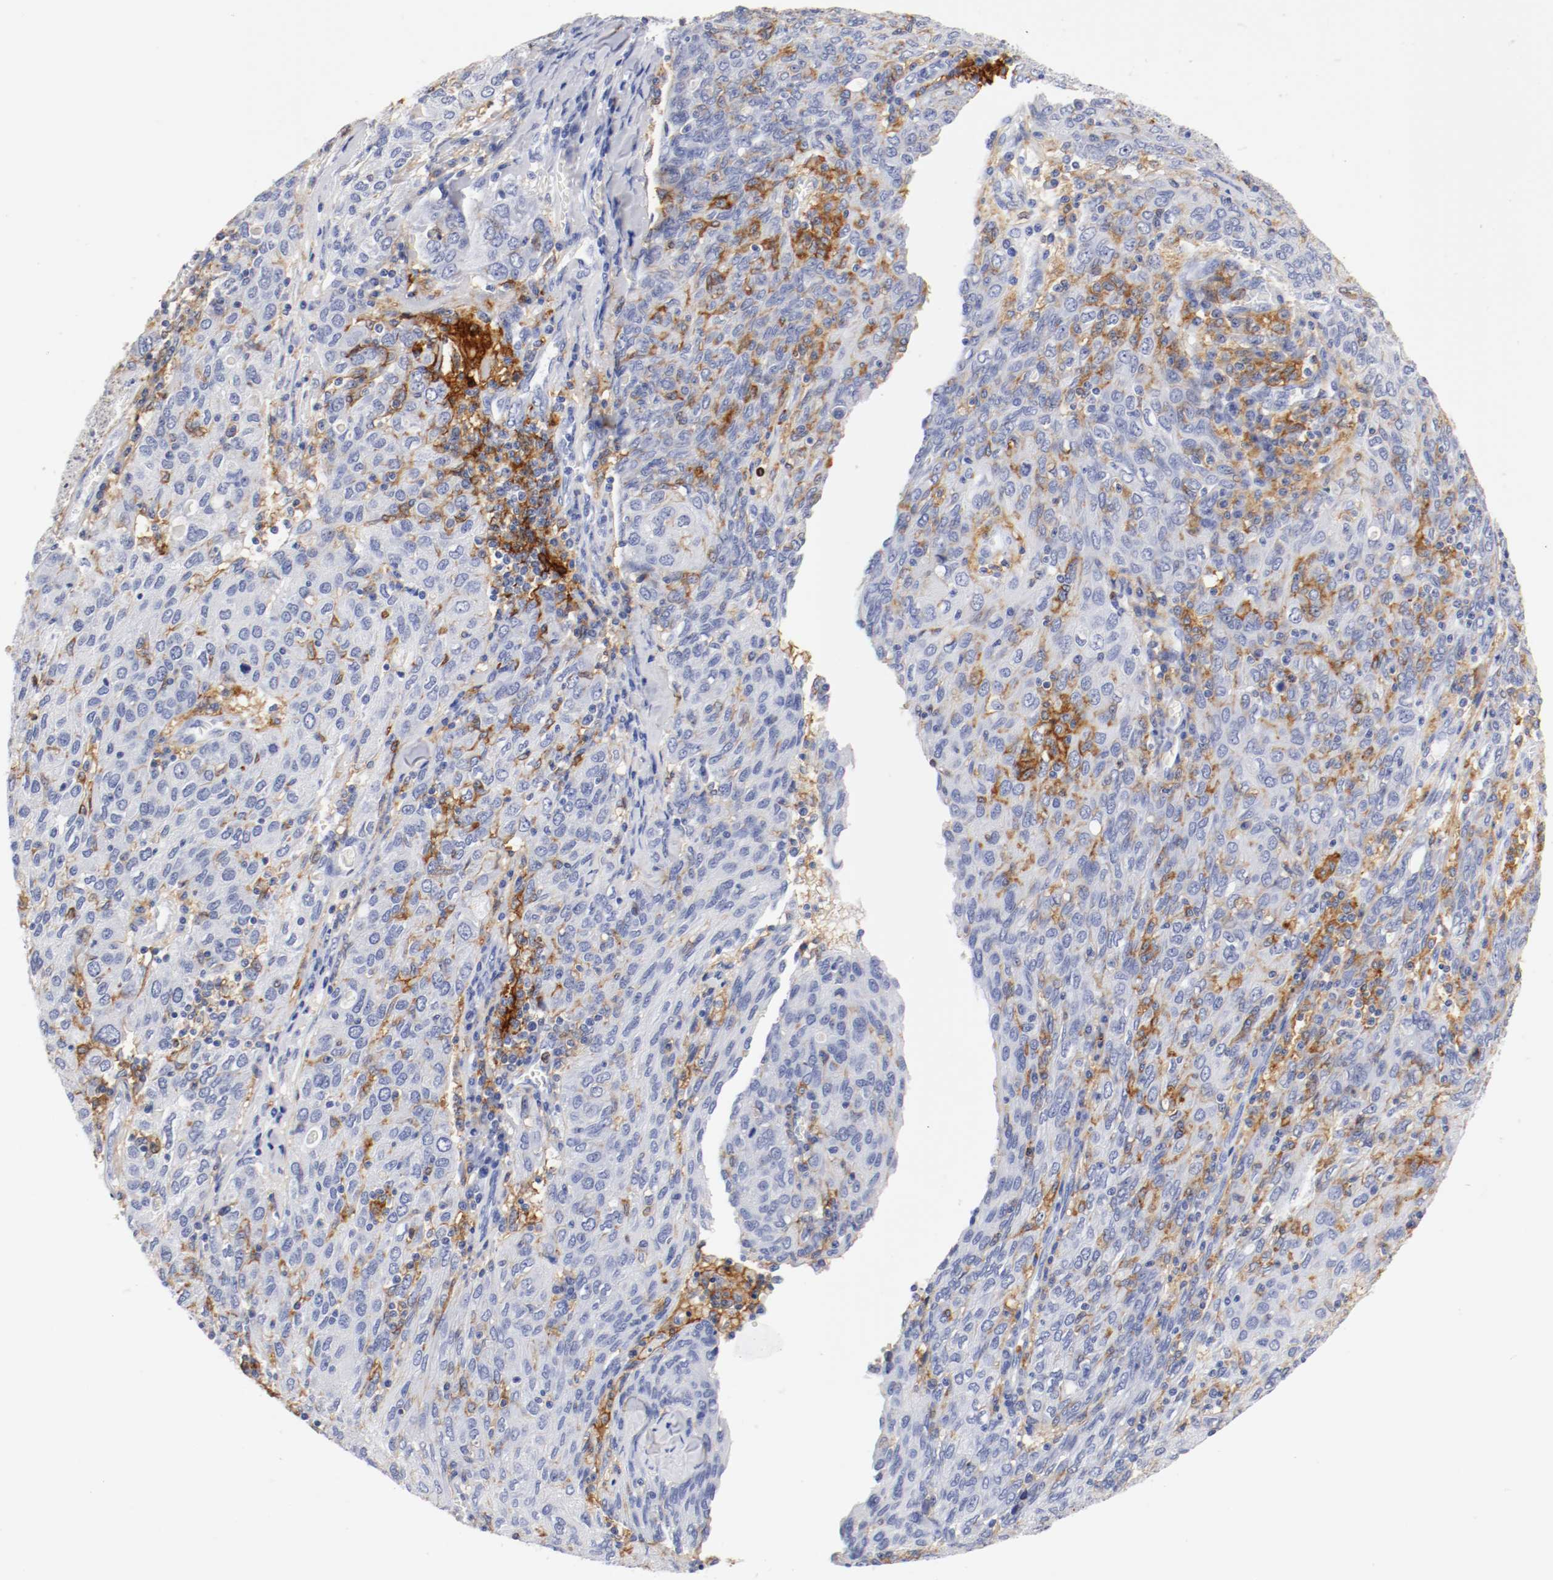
{"staining": {"intensity": "moderate", "quantity": "<25%", "location": "cytoplasmic/membranous"}, "tissue": "ovarian cancer", "cell_type": "Tumor cells", "image_type": "cancer", "snomed": [{"axis": "morphology", "description": "Carcinoma, endometroid"}, {"axis": "topography", "description": "Ovary"}], "caption": "IHC image of human endometroid carcinoma (ovarian) stained for a protein (brown), which reveals low levels of moderate cytoplasmic/membranous positivity in about <25% of tumor cells.", "gene": "ITGAX", "patient": {"sex": "female", "age": 50}}